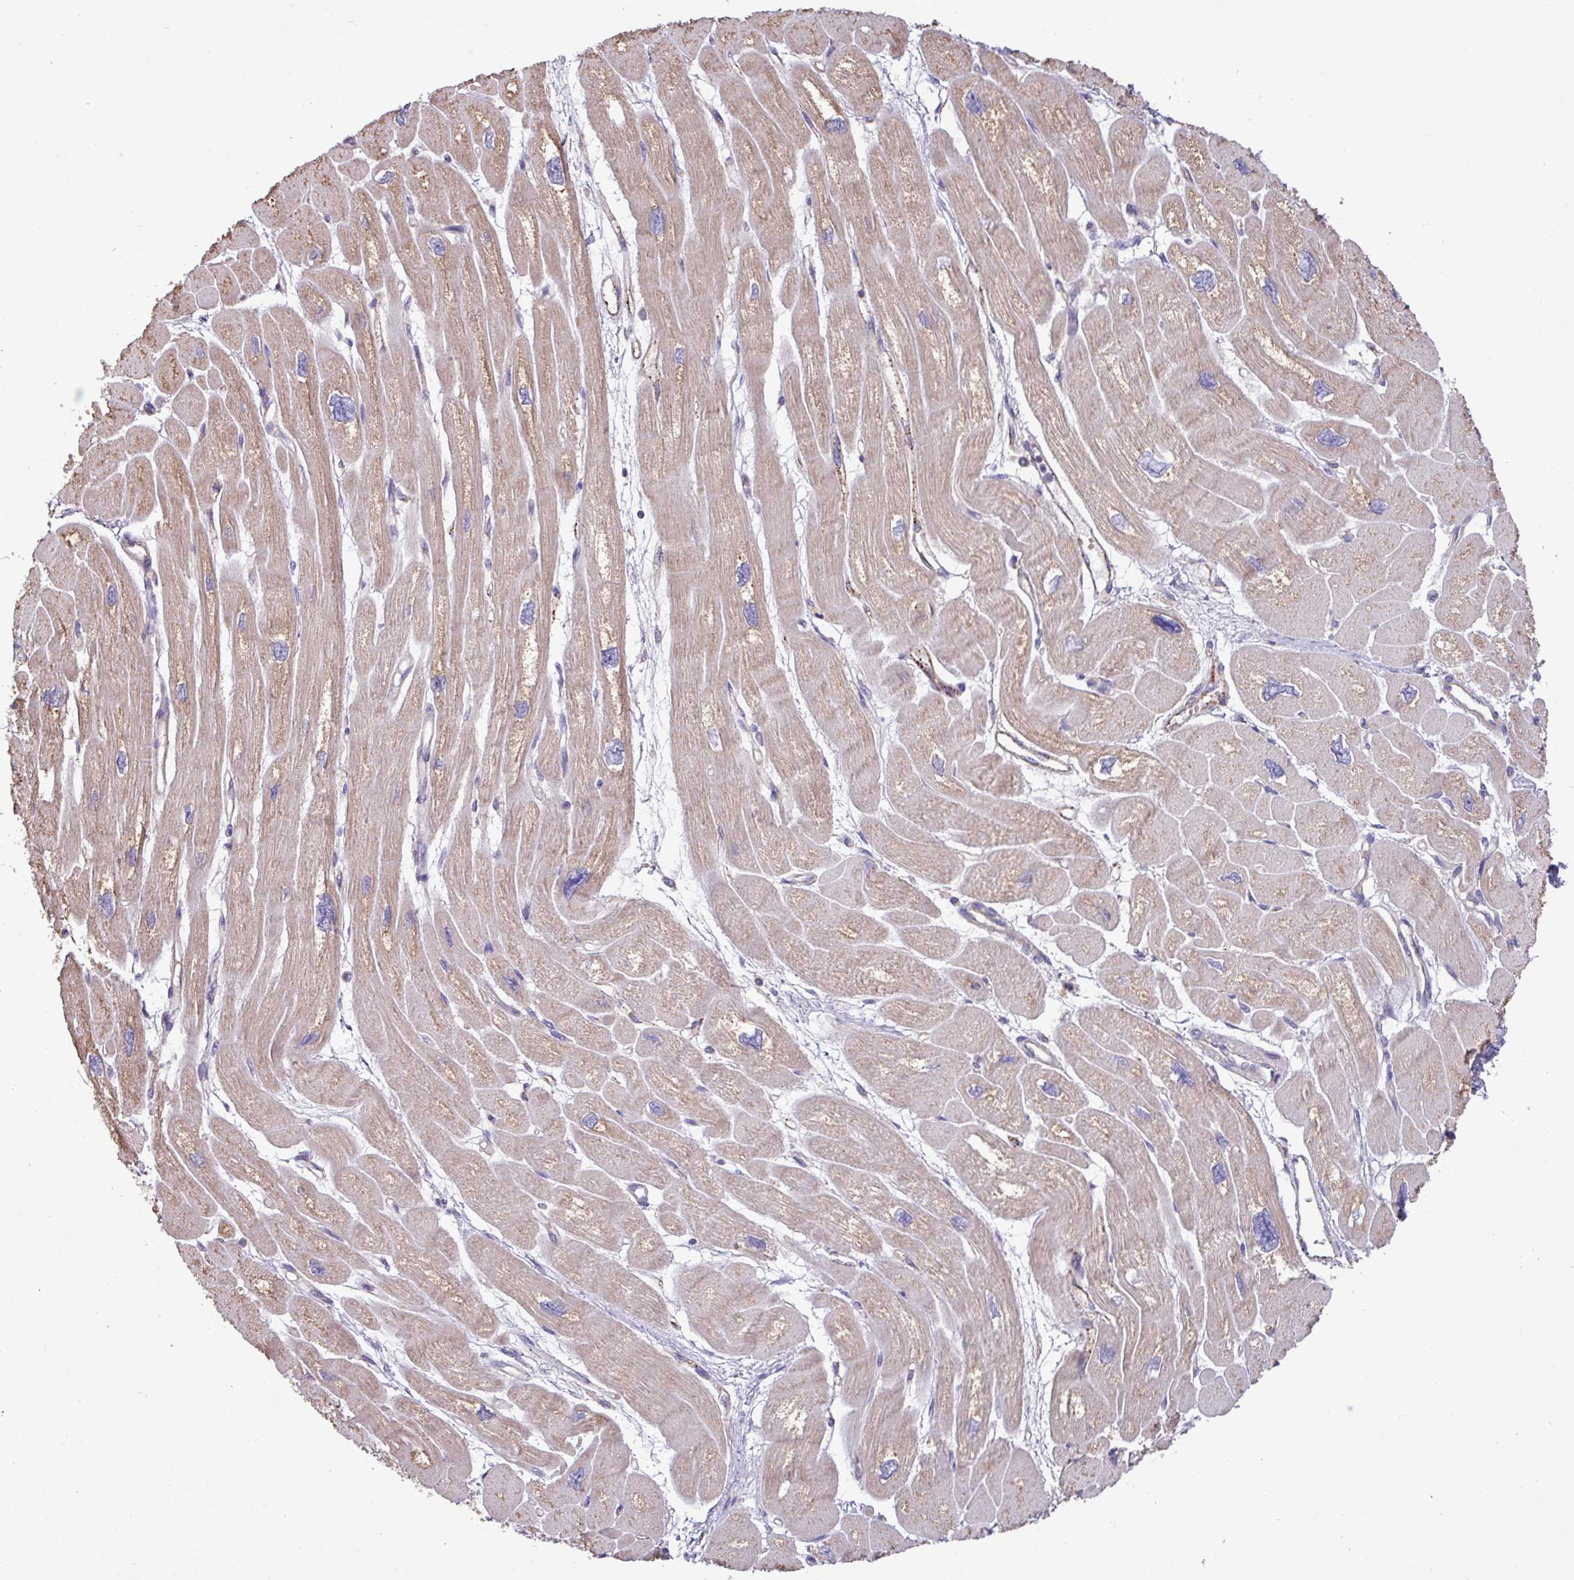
{"staining": {"intensity": "moderate", "quantity": ">75%", "location": "cytoplasmic/membranous"}, "tissue": "heart muscle", "cell_type": "Cardiomyocytes", "image_type": "normal", "snomed": [{"axis": "morphology", "description": "Normal tissue, NOS"}, {"axis": "topography", "description": "Heart"}], "caption": "IHC of normal human heart muscle demonstrates medium levels of moderate cytoplasmic/membranous expression in approximately >75% of cardiomyocytes.", "gene": "PPM1J", "patient": {"sex": "male", "age": 42}}